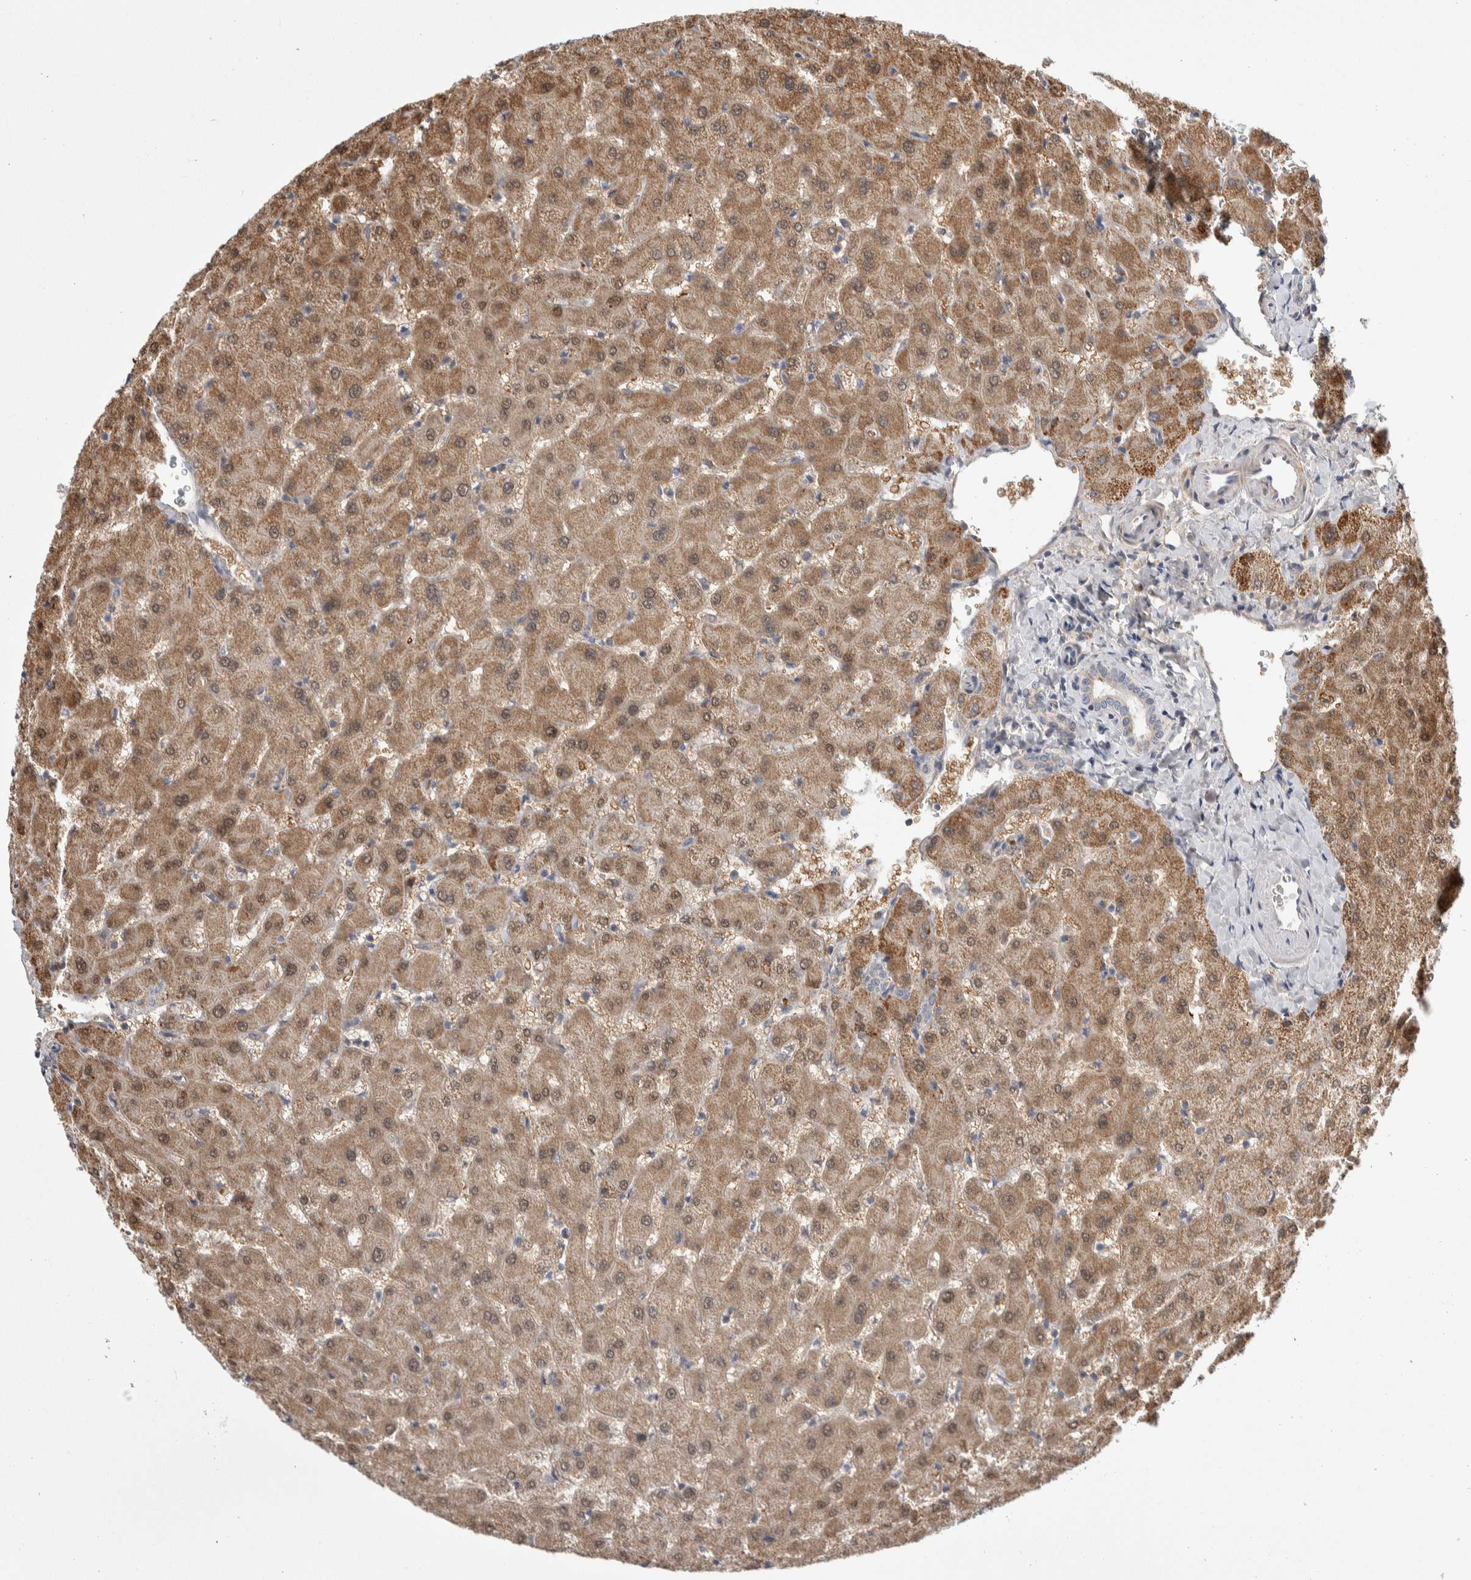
{"staining": {"intensity": "weak", "quantity": "25%-75%", "location": "cytoplasmic/membranous"}, "tissue": "liver", "cell_type": "Cholangiocytes", "image_type": "normal", "snomed": [{"axis": "morphology", "description": "Normal tissue, NOS"}, {"axis": "topography", "description": "Liver"}], "caption": "DAB (3,3'-diaminobenzidine) immunohistochemical staining of benign liver shows weak cytoplasmic/membranous protein positivity in approximately 25%-75% of cholangiocytes. (DAB (3,3'-diaminobenzidine) IHC with brightfield microscopy, high magnification).", "gene": "PSMG3", "patient": {"sex": "female", "age": 63}}